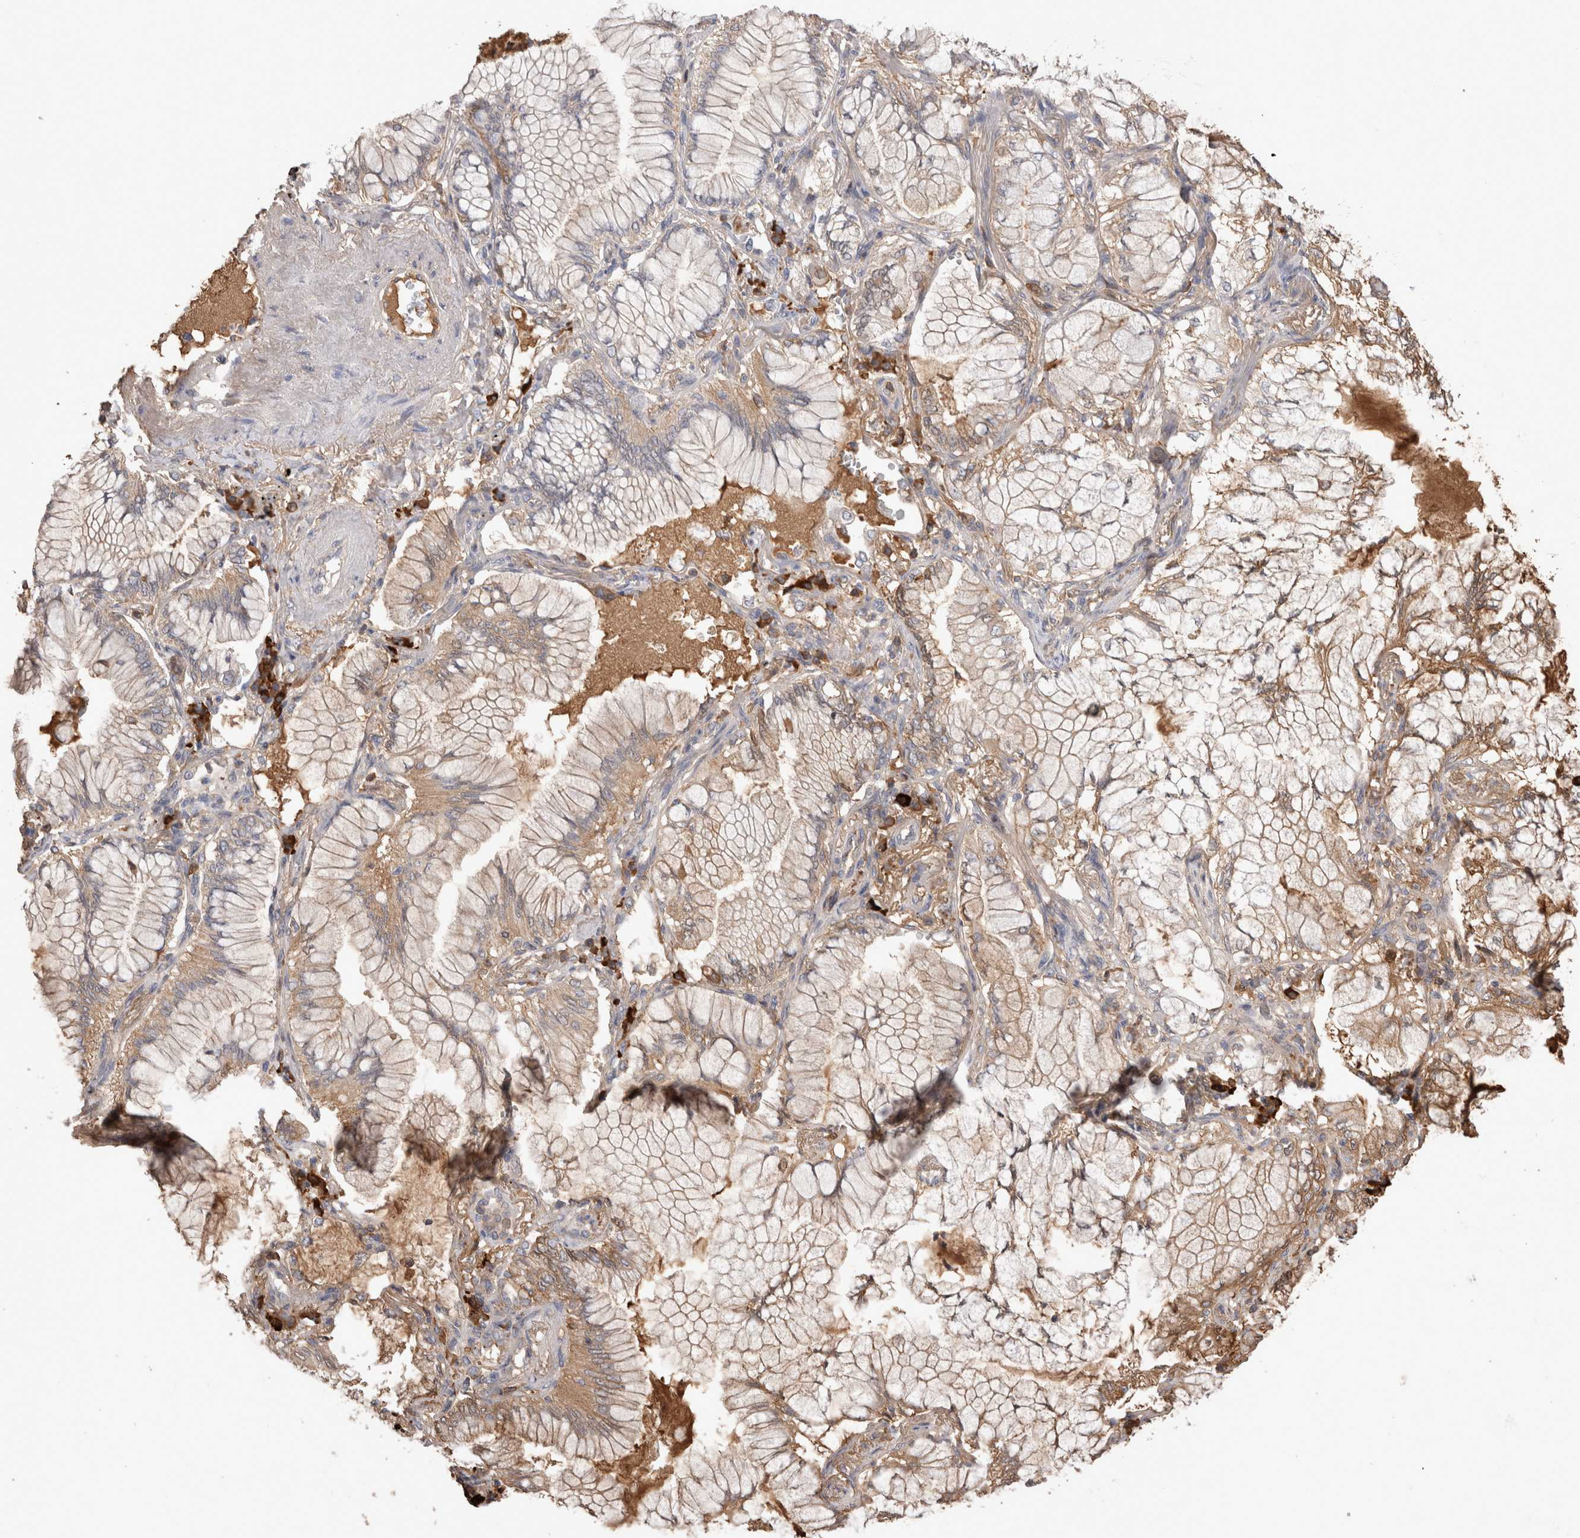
{"staining": {"intensity": "weak", "quantity": ">75%", "location": "cytoplasmic/membranous"}, "tissue": "lung cancer", "cell_type": "Tumor cells", "image_type": "cancer", "snomed": [{"axis": "morphology", "description": "Adenocarcinoma, NOS"}, {"axis": "topography", "description": "Lung"}], "caption": "Tumor cells display low levels of weak cytoplasmic/membranous expression in approximately >75% of cells in adenocarcinoma (lung).", "gene": "PPP3CC", "patient": {"sex": "female", "age": 70}}